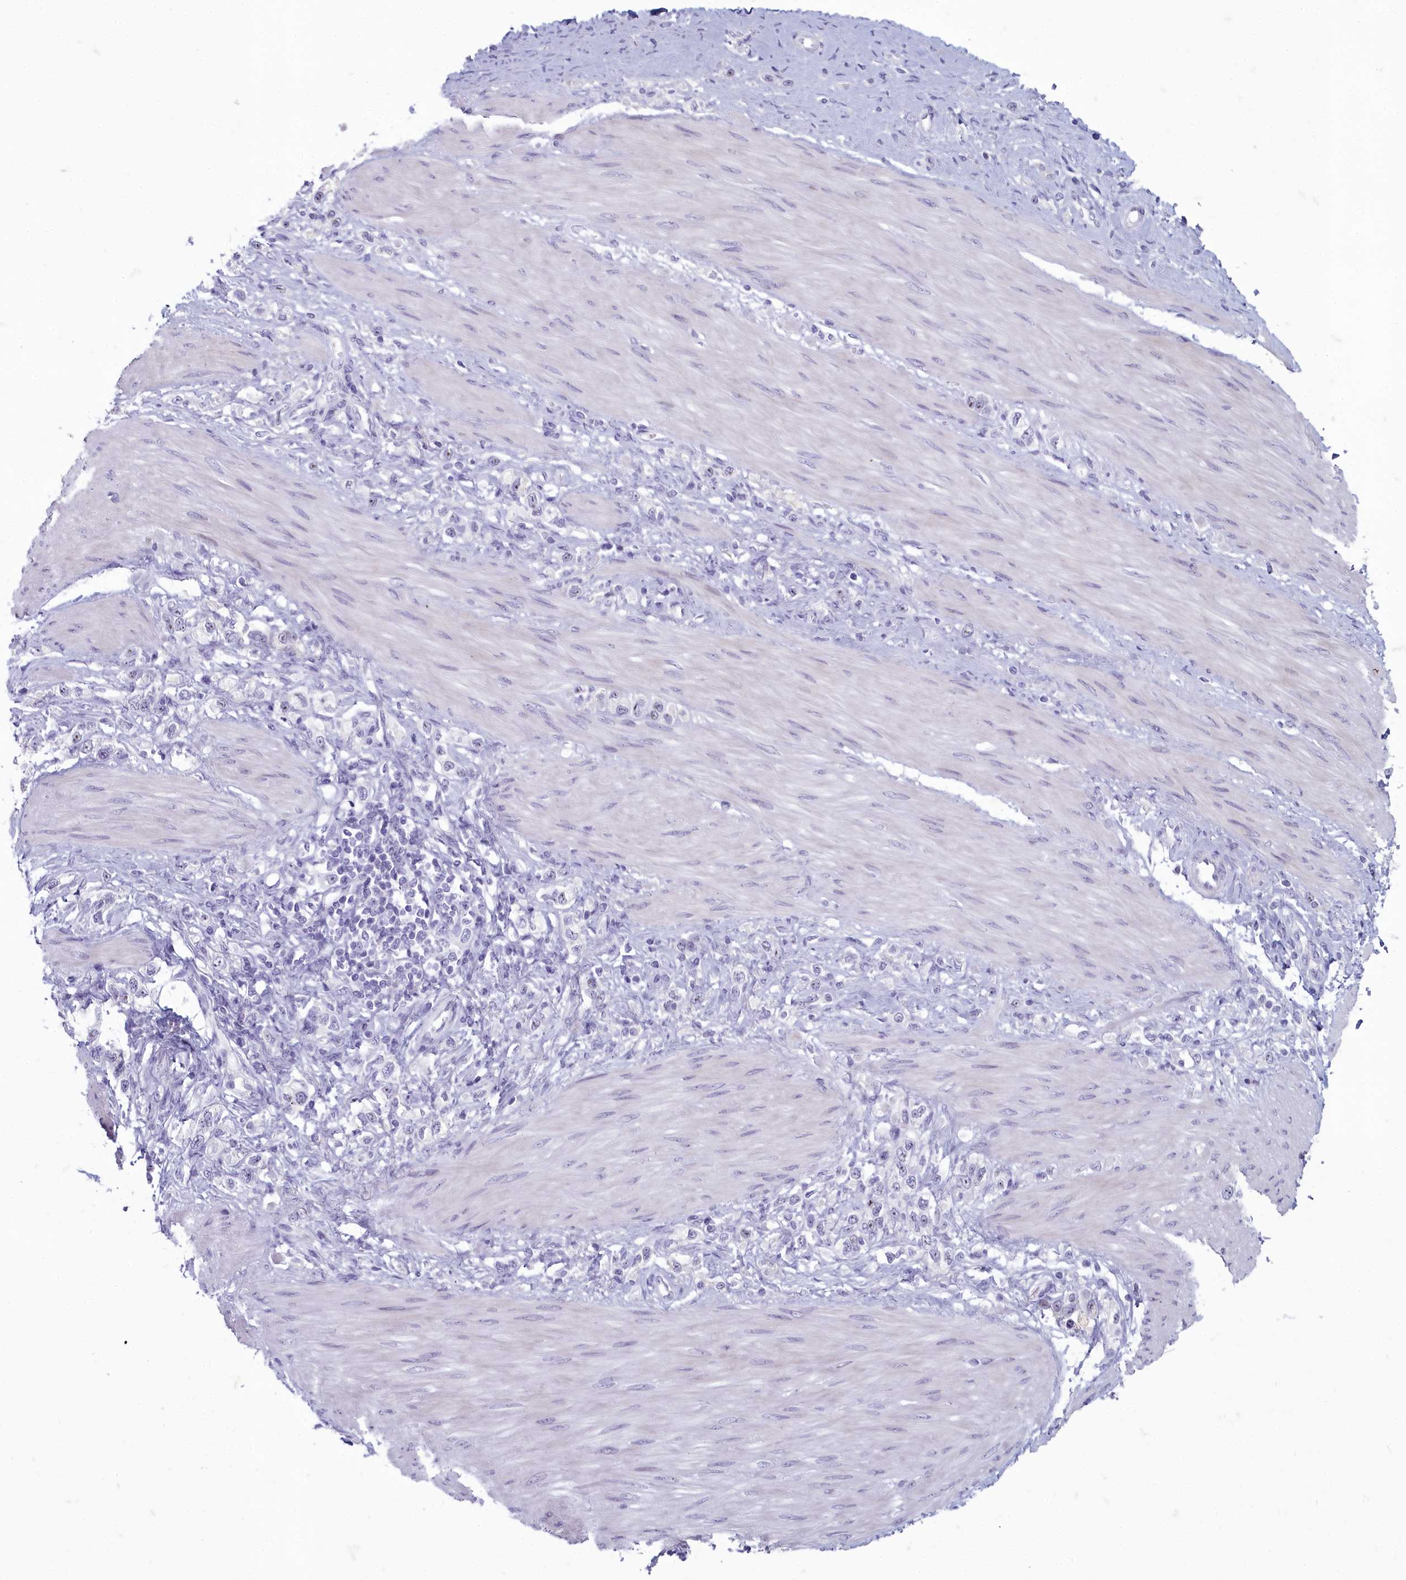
{"staining": {"intensity": "negative", "quantity": "none", "location": "none"}, "tissue": "stomach cancer", "cell_type": "Tumor cells", "image_type": "cancer", "snomed": [{"axis": "morphology", "description": "Adenocarcinoma, NOS"}, {"axis": "topography", "description": "Stomach"}], "caption": "IHC of human stomach cancer reveals no positivity in tumor cells. The staining is performed using DAB brown chromogen with nuclei counter-stained in using hematoxylin.", "gene": "INSYN2A", "patient": {"sex": "female", "age": 65}}